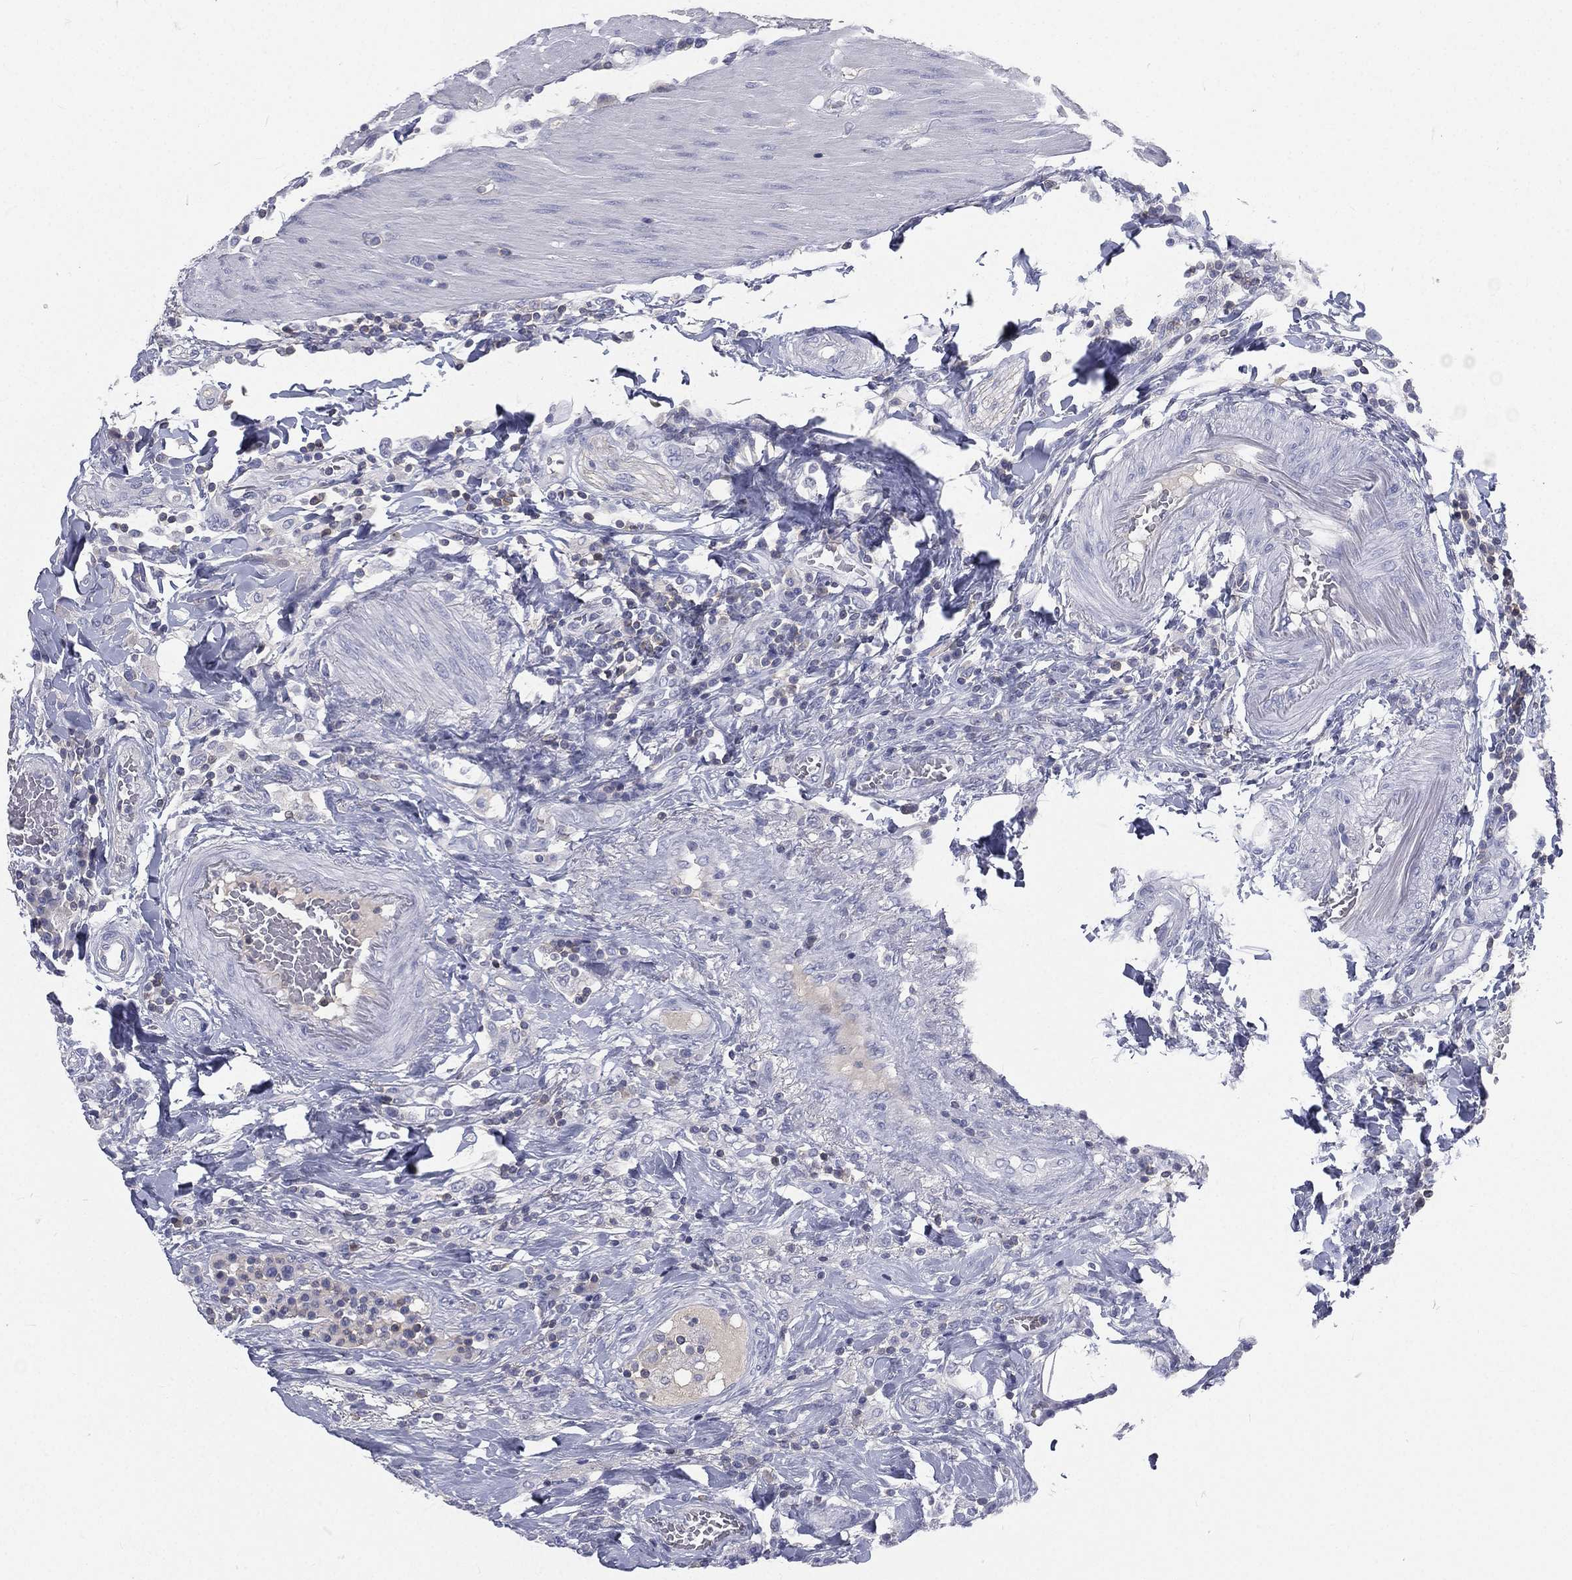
{"staining": {"intensity": "negative", "quantity": "none", "location": "none"}, "tissue": "colorectal cancer", "cell_type": "Tumor cells", "image_type": "cancer", "snomed": [{"axis": "morphology", "description": "Adenocarcinoma, NOS"}, {"axis": "topography", "description": "Colon"}], "caption": "This histopathology image is of adenocarcinoma (colorectal) stained with immunohistochemistry to label a protein in brown with the nuclei are counter-stained blue. There is no expression in tumor cells.", "gene": "CD3D", "patient": {"sex": "female", "age": 48}}